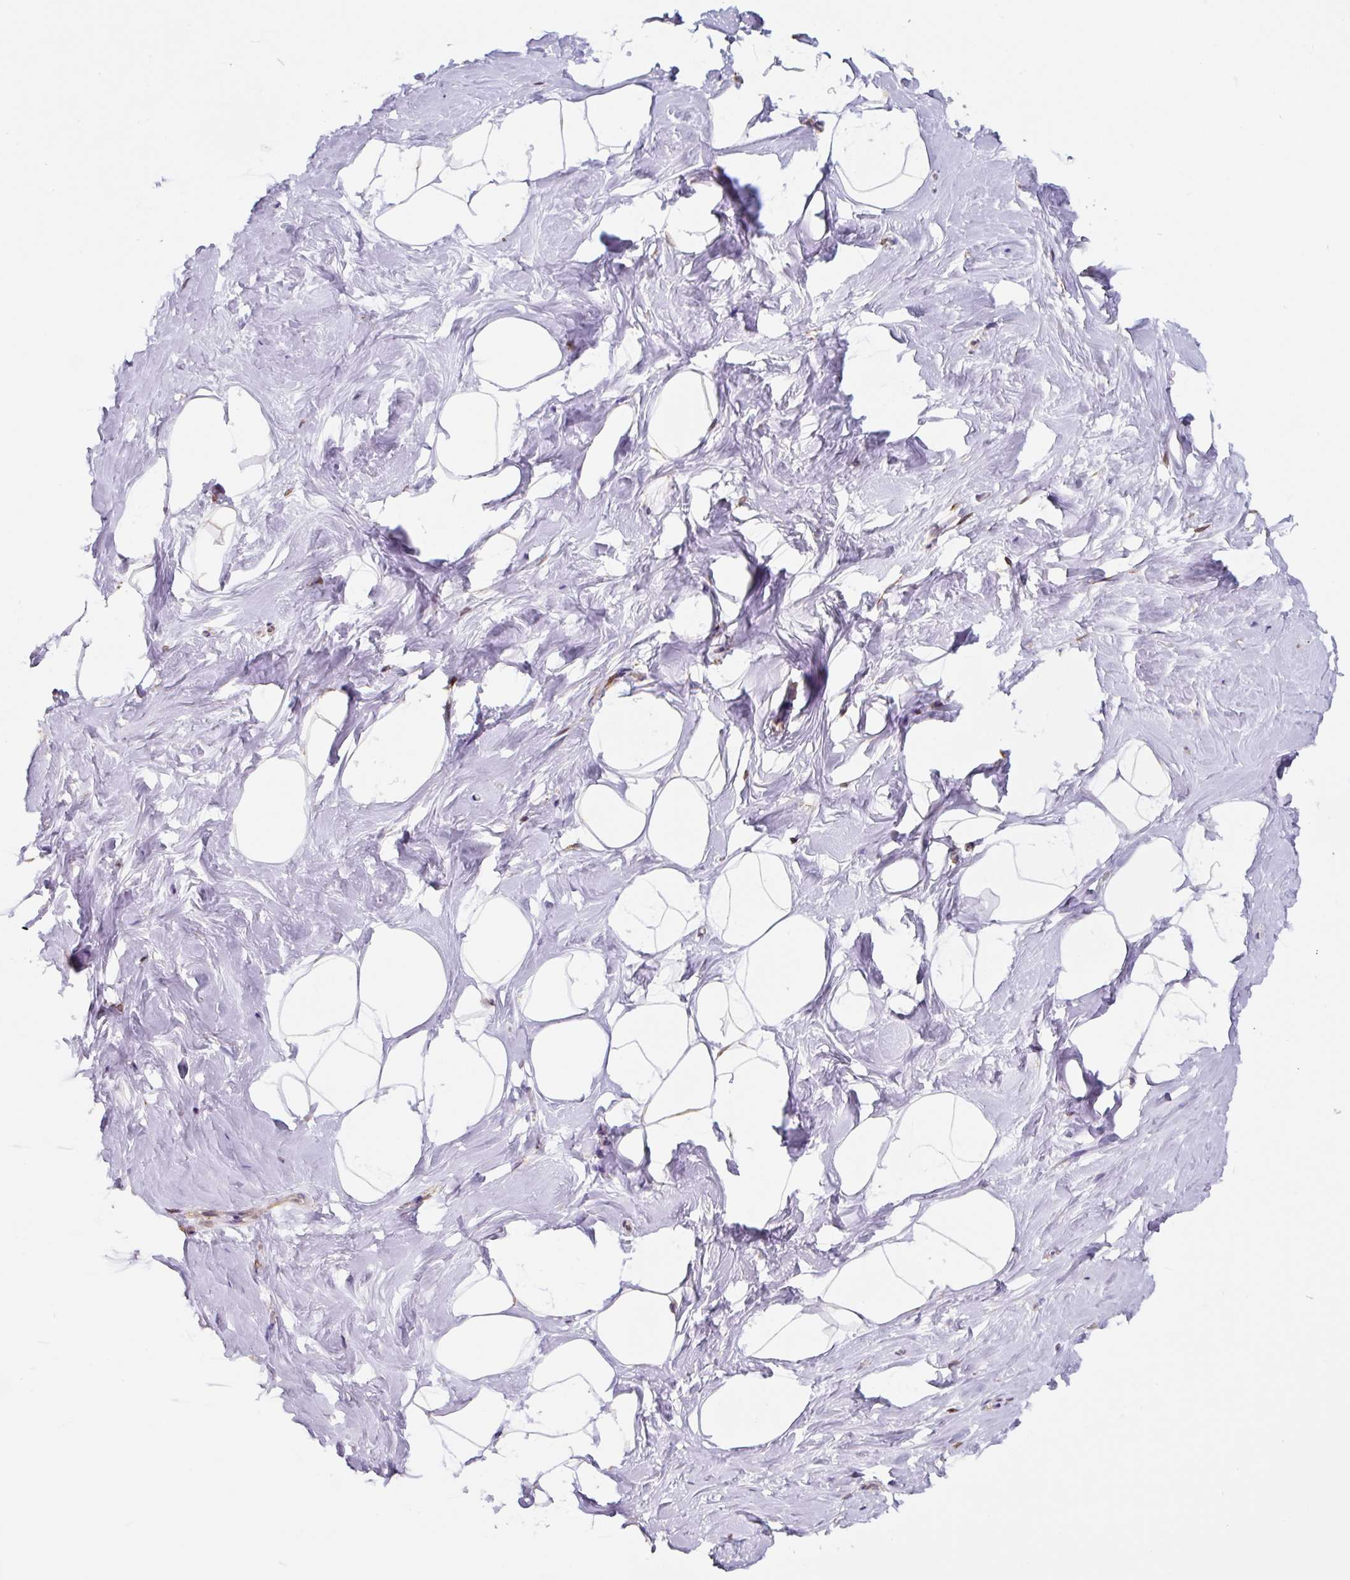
{"staining": {"intensity": "negative", "quantity": "none", "location": "none"}, "tissue": "breast", "cell_type": "Adipocytes", "image_type": "normal", "snomed": [{"axis": "morphology", "description": "Normal tissue, NOS"}, {"axis": "topography", "description": "Breast"}], "caption": "Immunohistochemistry (IHC) histopathology image of normal human breast stained for a protein (brown), which demonstrates no expression in adipocytes.", "gene": "ASRGL1", "patient": {"sex": "female", "age": 32}}